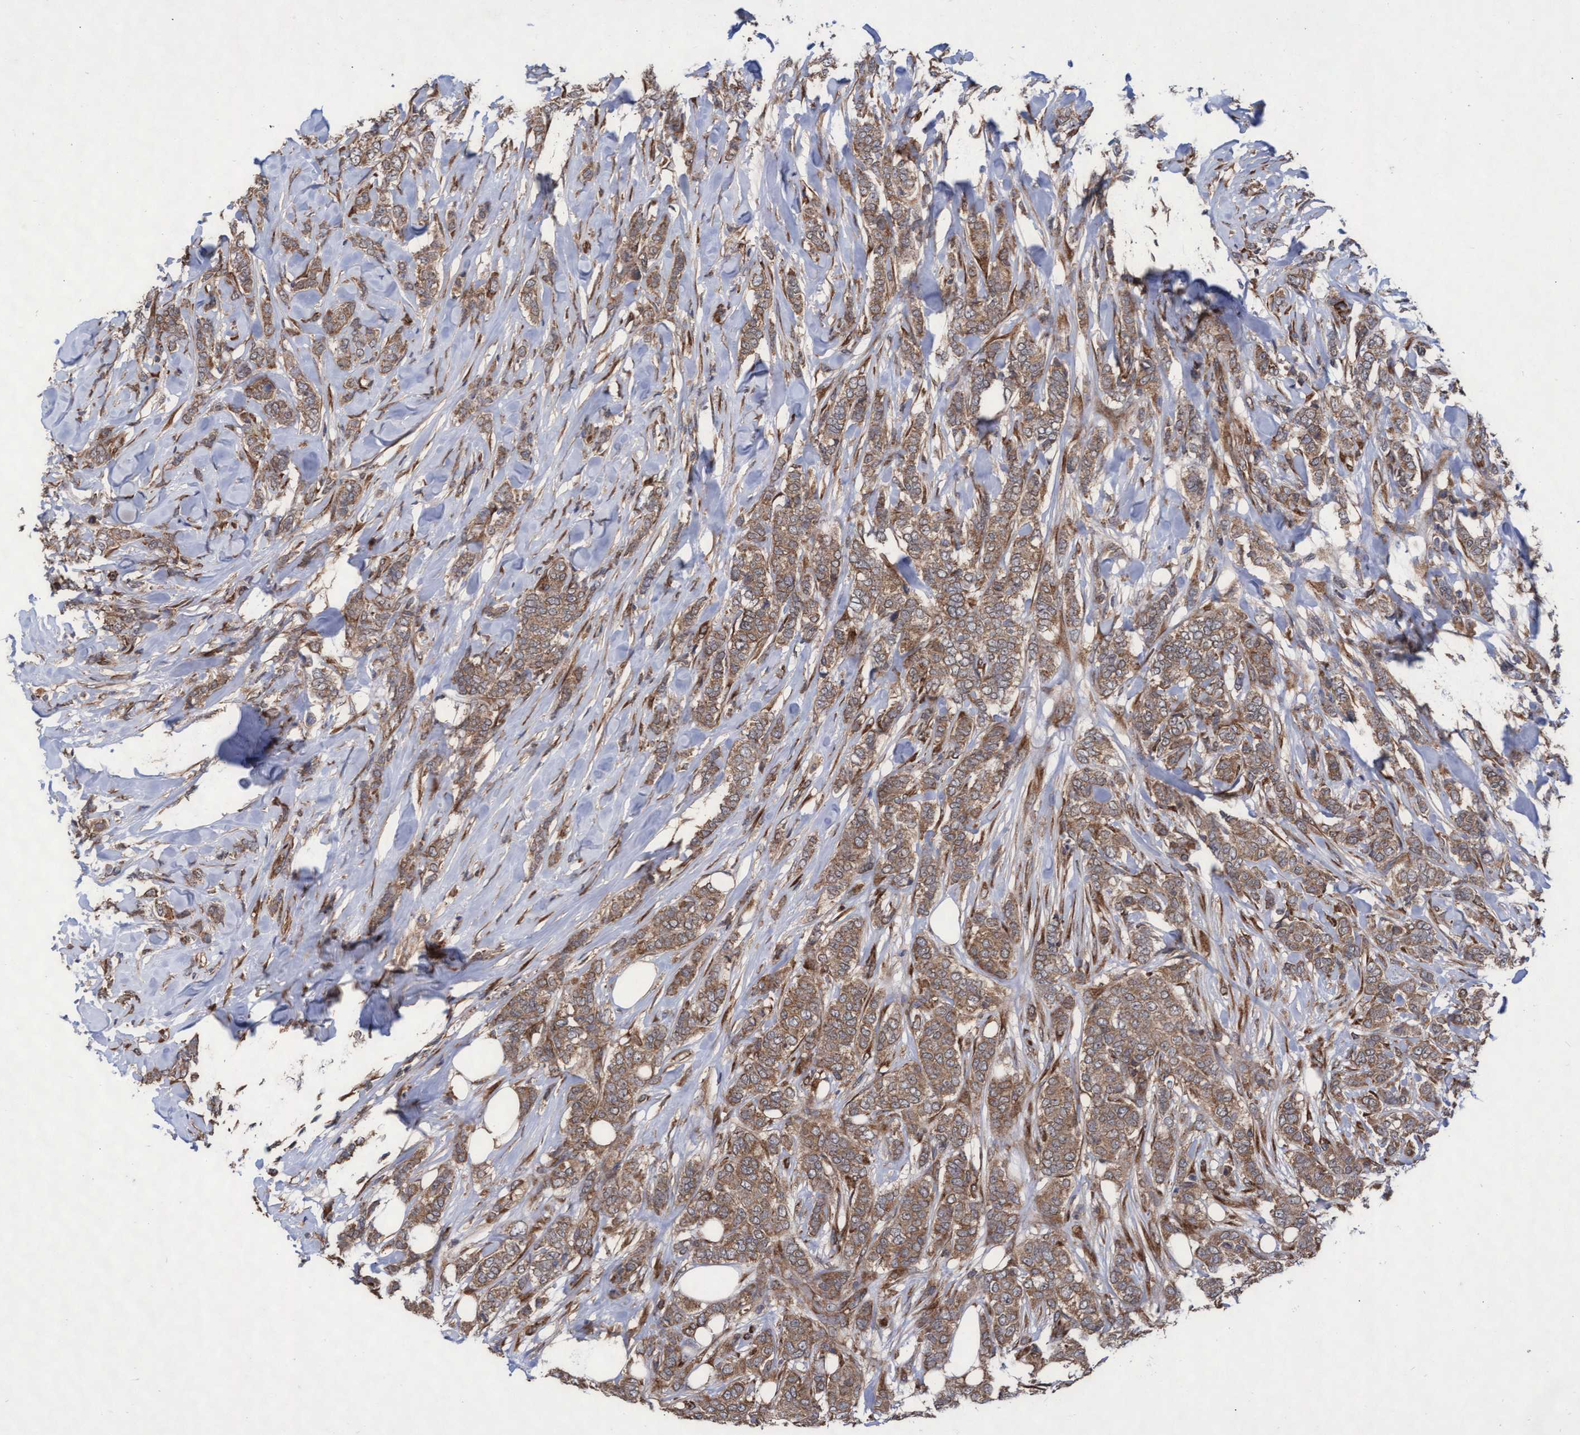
{"staining": {"intensity": "moderate", "quantity": ">75%", "location": "cytoplasmic/membranous"}, "tissue": "breast cancer", "cell_type": "Tumor cells", "image_type": "cancer", "snomed": [{"axis": "morphology", "description": "Lobular carcinoma"}, {"axis": "topography", "description": "Skin"}, {"axis": "topography", "description": "Breast"}], "caption": "Moderate cytoplasmic/membranous expression for a protein is appreciated in about >75% of tumor cells of breast lobular carcinoma using immunohistochemistry (IHC).", "gene": "ABCF2", "patient": {"sex": "female", "age": 46}}